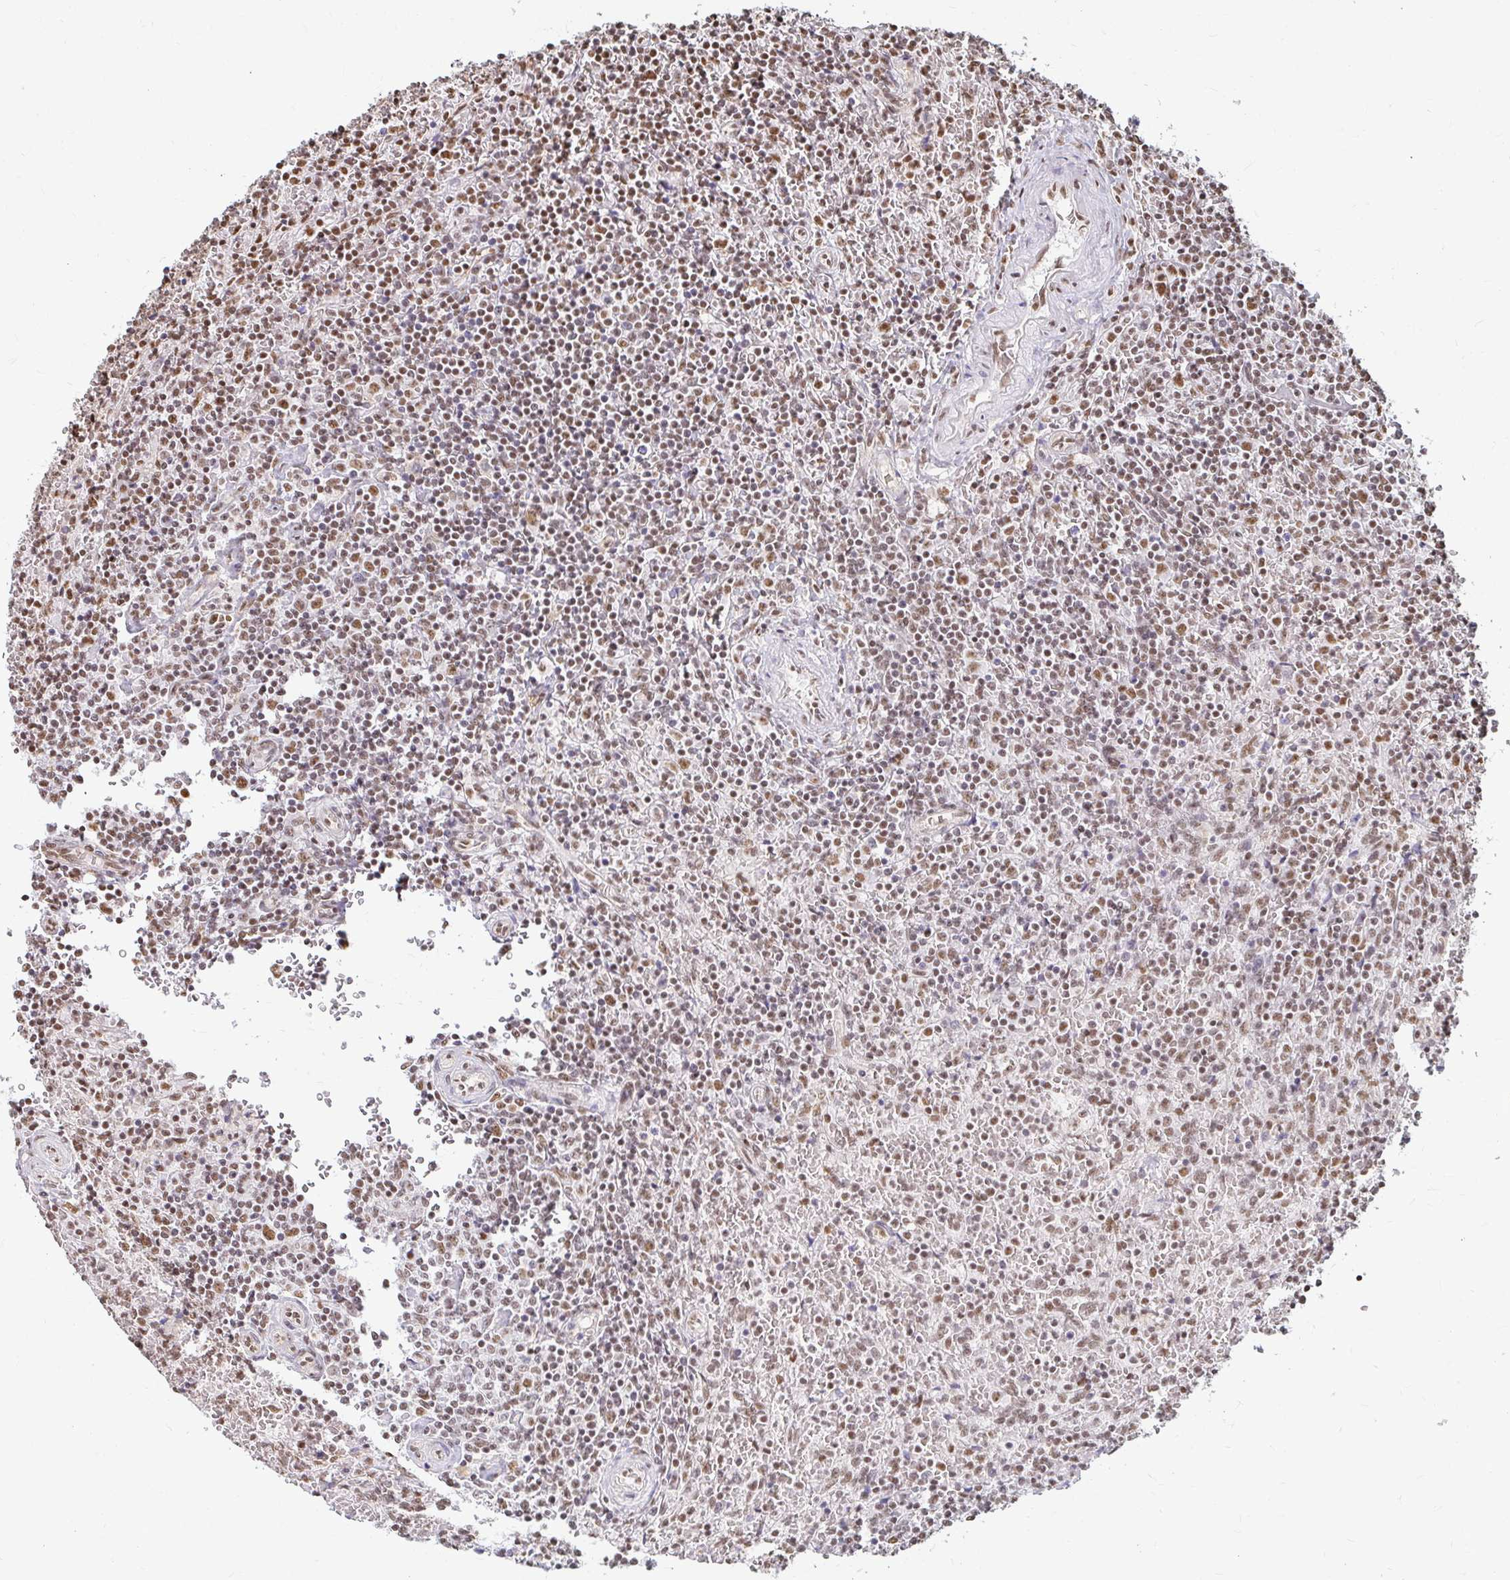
{"staining": {"intensity": "moderate", "quantity": ">75%", "location": "nuclear"}, "tissue": "lymphoma", "cell_type": "Tumor cells", "image_type": "cancer", "snomed": [{"axis": "morphology", "description": "Malignant lymphoma, non-Hodgkin's type, Low grade"}, {"axis": "topography", "description": "Spleen"}], "caption": "Immunohistochemistry (IHC) photomicrograph of low-grade malignant lymphoma, non-Hodgkin's type stained for a protein (brown), which exhibits medium levels of moderate nuclear positivity in approximately >75% of tumor cells.", "gene": "HNRNPU", "patient": {"sex": "female", "age": 64}}